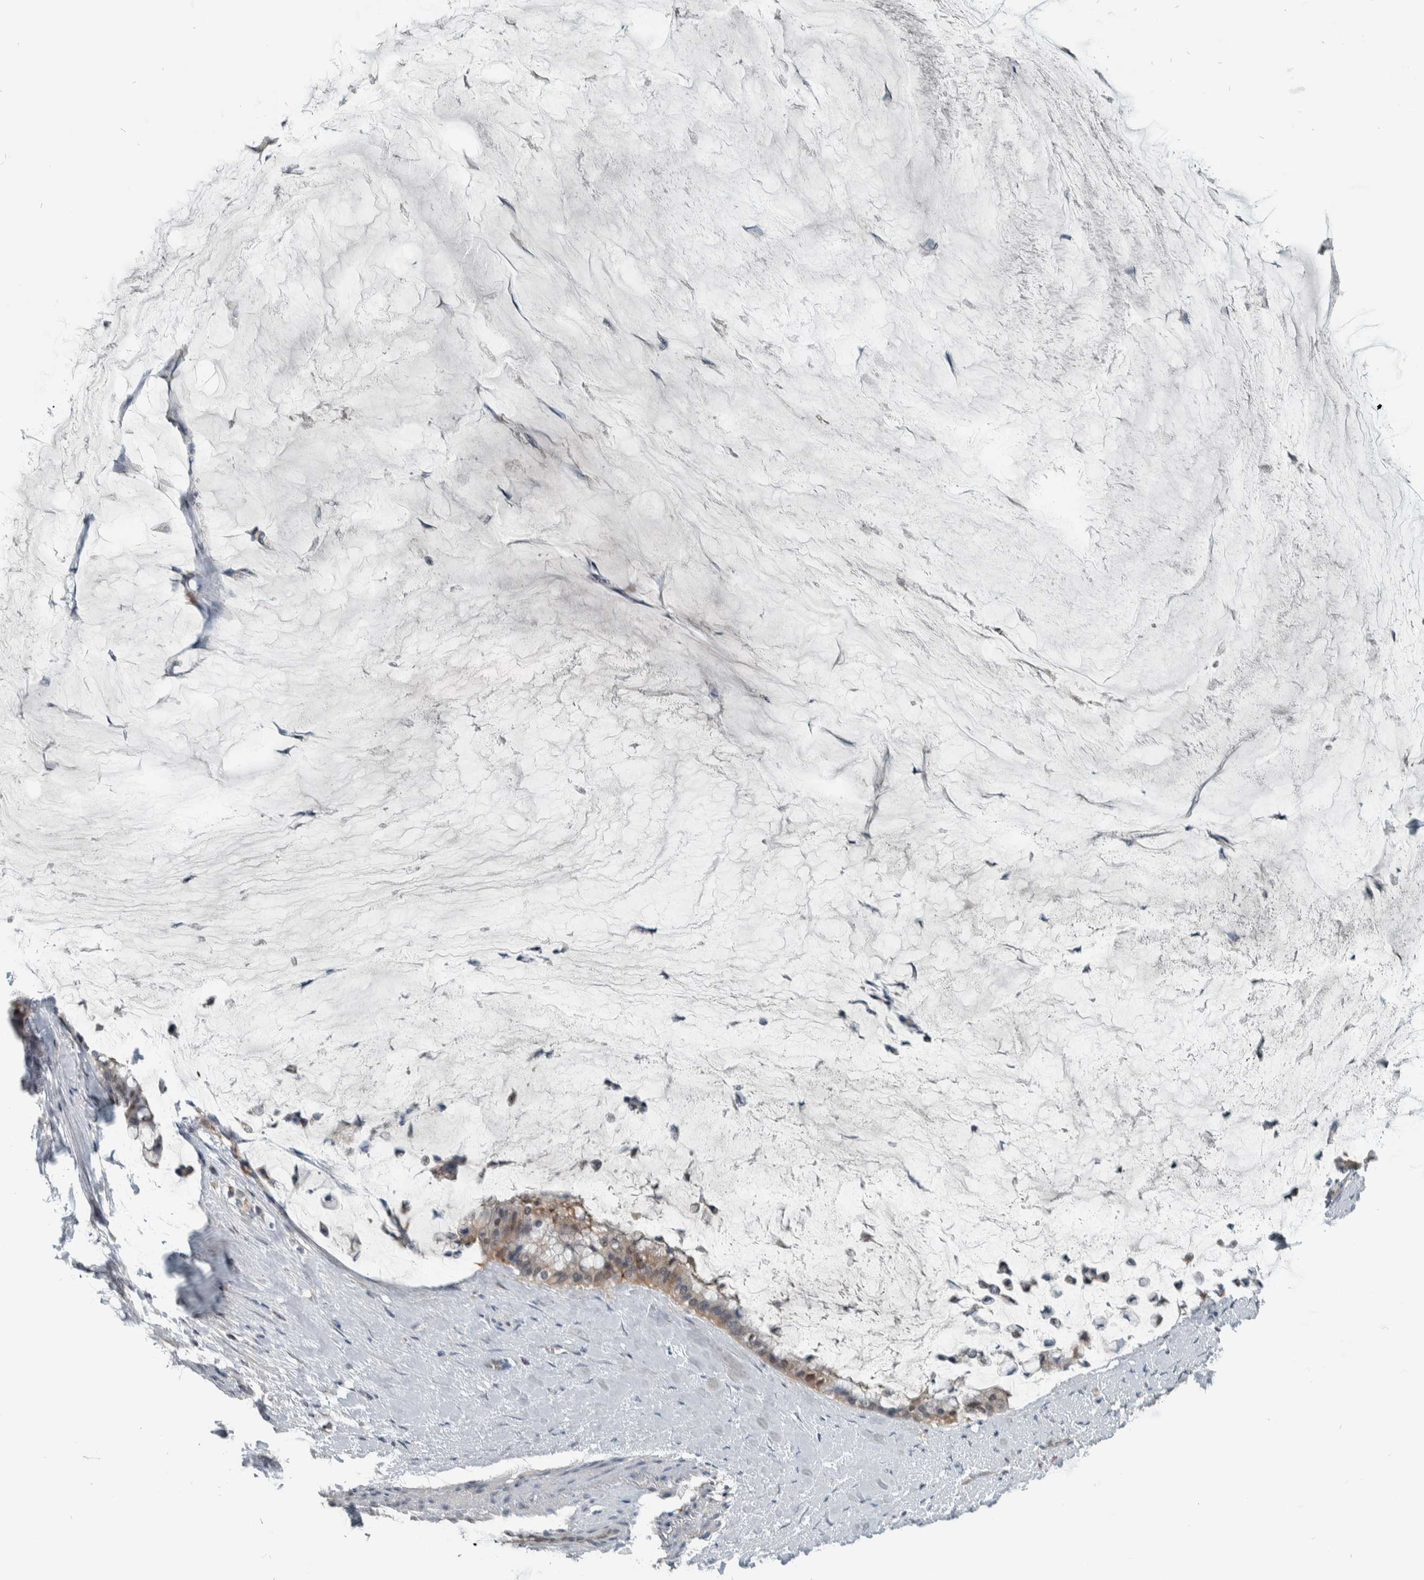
{"staining": {"intensity": "weak", "quantity": ">75%", "location": "cytoplasmic/membranous,nuclear"}, "tissue": "pancreatic cancer", "cell_type": "Tumor cells", "image_type": "cancer", "snomed": [{"axis": "morphology", "description": "Adenocarcinoma, NOS"}, {"axis": "topography", "description": "Pancreas"}], "caption": "A histopathology image of adenocarcinoma (pancreatic) stained for a protein shows weak cytoplasmic/membranous and nuclear brown staining in tumor cells.", "gene": "ALAD", "patient": {"sex": "male", "age": 41}}